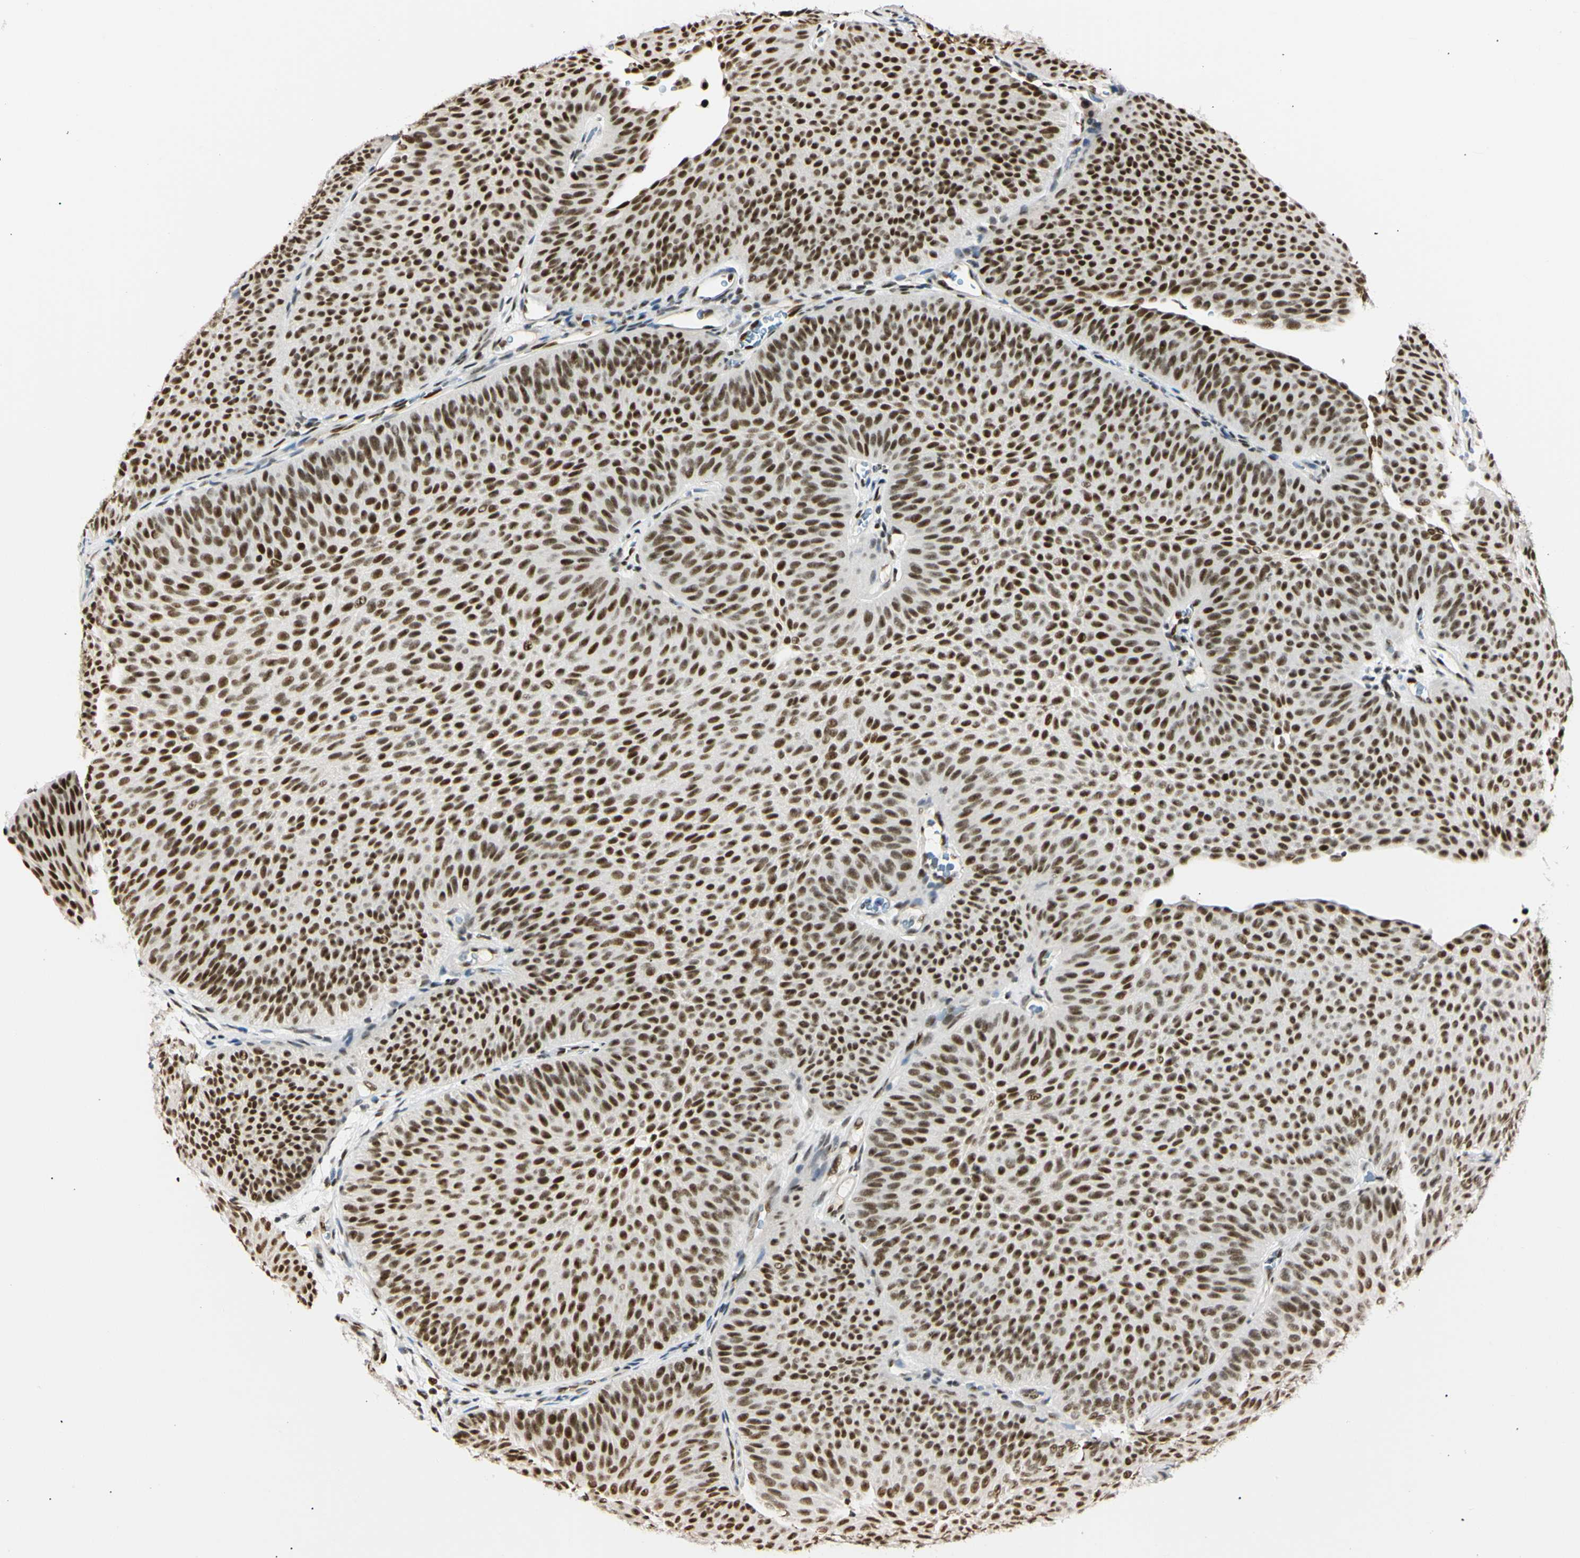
{"staining": {"intensity": "strong", "quantity": ">75%", "location": "nuclear"}, "tissue": "urothelial cancer", "cell_type": "Tumor cells", "image_type": "cancer", "snomed": [{"axis": "morphology", "description": "Urothelial carcinoma, Low grade"}, {"axis": "topography", "description": "Urinary bladder"}], "caption": "Immunohistochemistry (IHC) photomicrograph of neoplastic tissue: human urothelial carcinoma (low-grade) stained using IHC displays high levels of strong protein expression localized specifically in the nuclear of tumor cells, appearing as a nuclear brown color.", "gene": "ZNF134", "patient": {"sex": "female", "age": 60}}